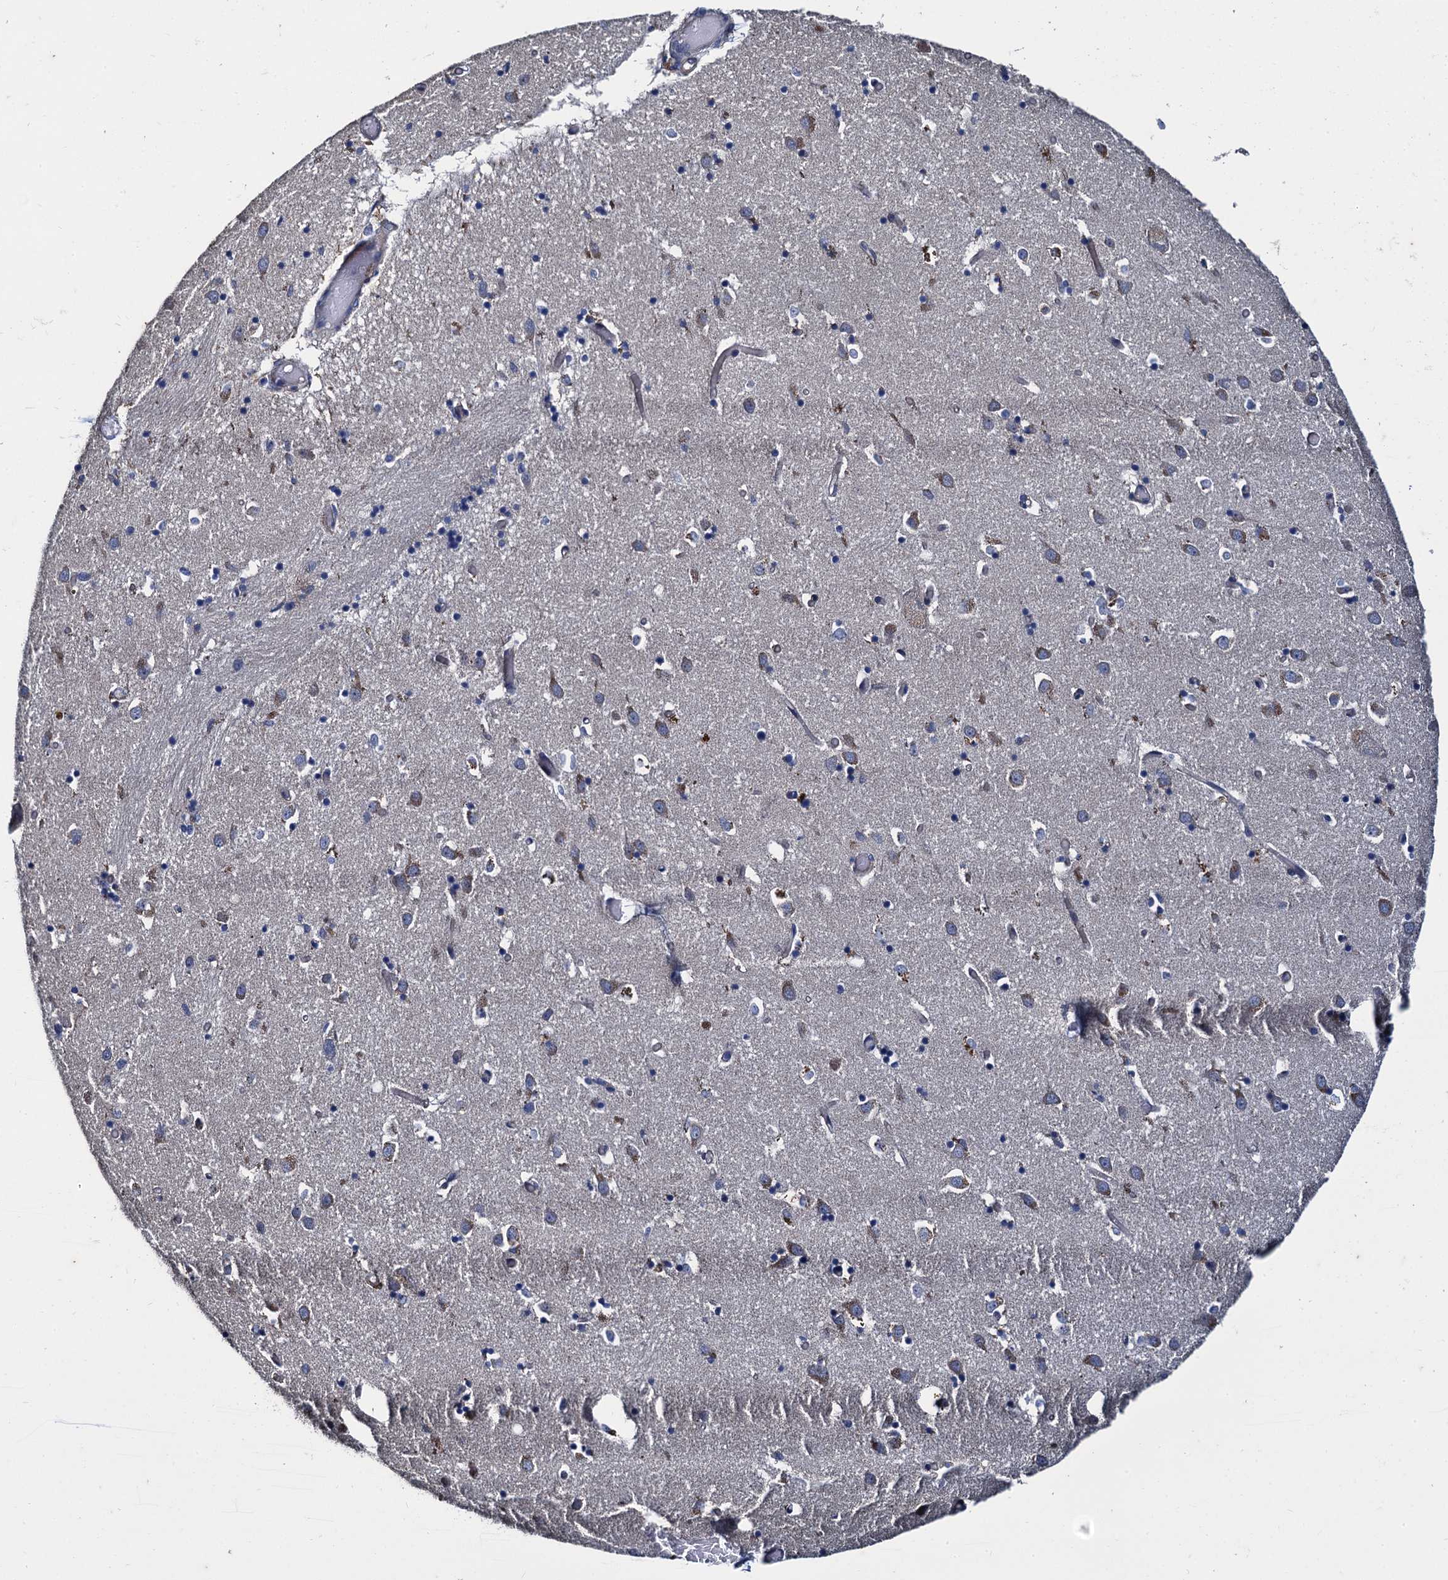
{"staining": {"intensity": "moderate", "quantity": "<25%", "location": "cytoplasmic/membranous"}, "tissue": "caudate", "cell_type": "Glial cells", "image_type": "normal", "snomed": [{"axis": "morphology", "description": "Normal tissue, NOS"}, {"axis": "topography", "description": "Lateral ventricle wall"}], "caption": "Human caudate stained for a protein (brown) reveals moderate cytoplasmic/membranous positive positivity in approximately <25% of glial cells.", "gene": "NGRN", "patient": {"sex": "male", "age": 70}}